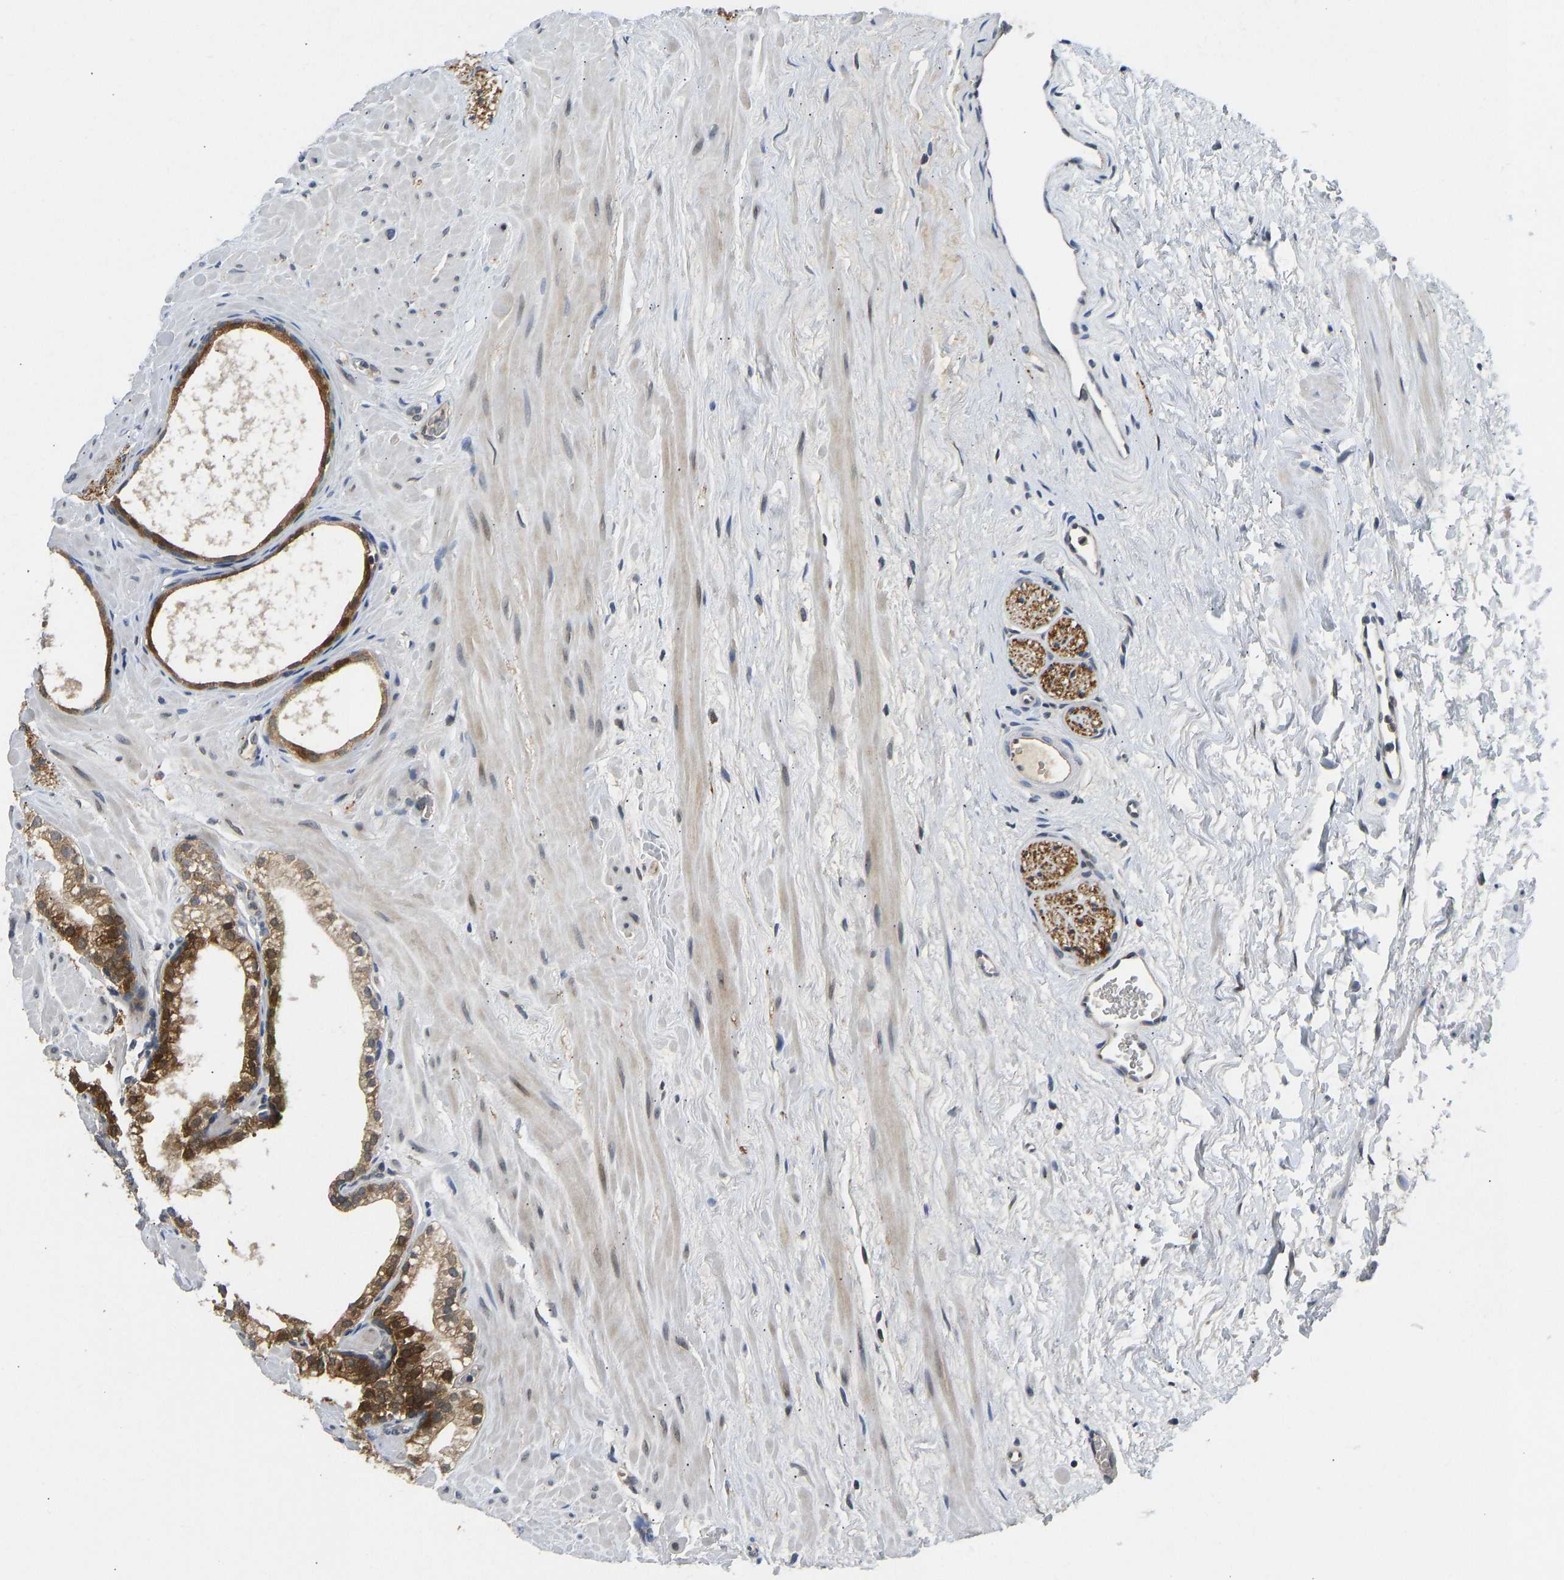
{"staining": {"intensity": "moderate", "quantity": ">75%", "location": "cytoplasmic/membranous"}, "tissue": "prostate", "cell_type": "Glandular cells", "image_type": "normal", "snomed": [{"axis": "morphology", "description": "Normal tissue, NOS"}, {"axis": "morphology", "description": "Urothelial carcinoma, Low grade"}, {"axis": "topography", "description": "Urinary bladder"}, {"axis": "topography", "description": "Prostate"}], "caption": "Protein staining of normal prostate shows moderate cytoplasmic/membranous staining in about >75% of glandular cells.", "gene": "NDRG3", "patient": {"sex": "male", "age": 60}}